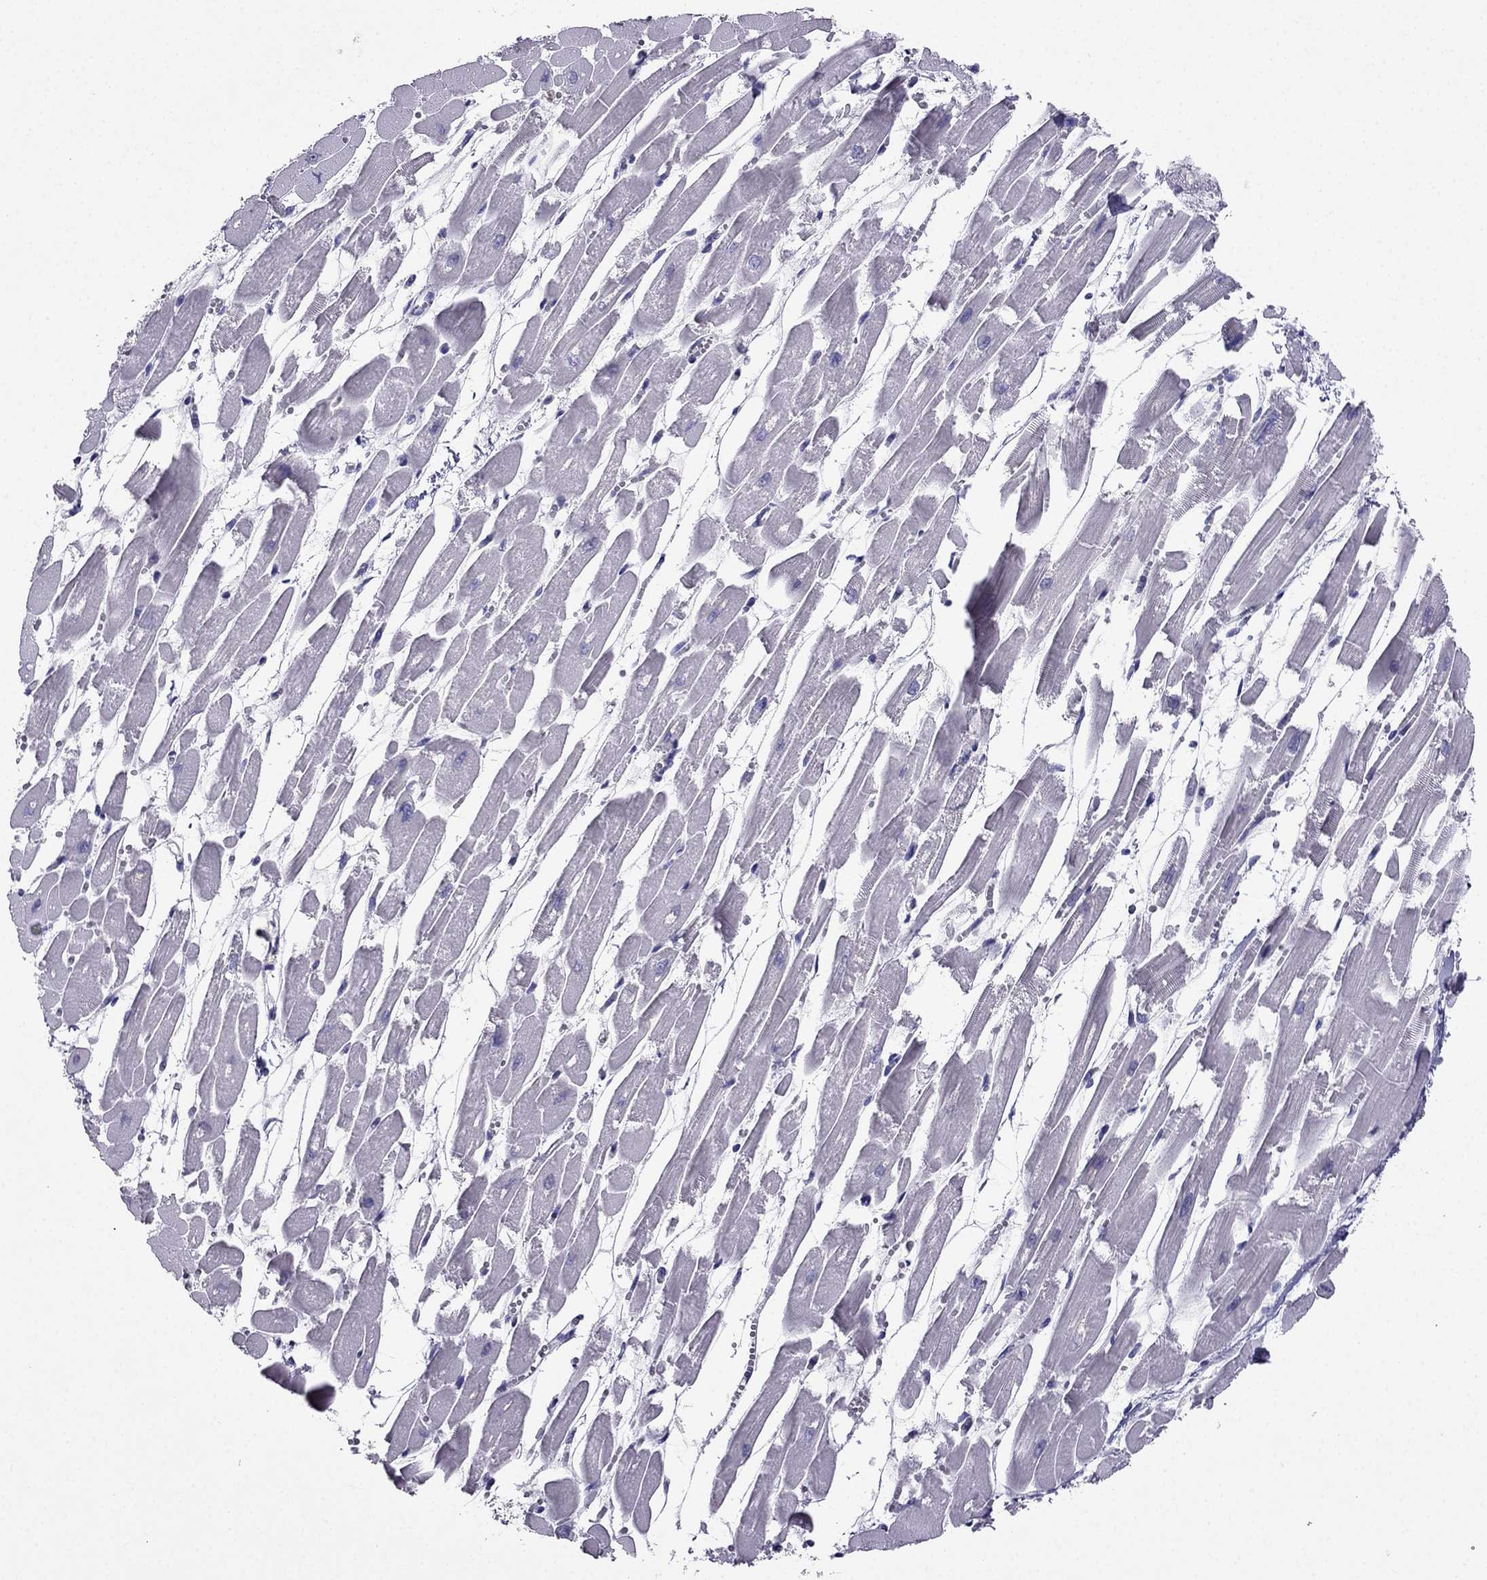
{"staining": {"intensity": "negative", "quantity": "none", "location": "none"}, "tissue": "heart muscle", "cell_type": "Cardiomyocytes", "image_type": "normal", "snomed": [{"axis": "morphology", "description": "Normal tissue, NOS"}, {"axis": "topography", "description": "Heart"}], "caption": "An immunohistochemistry histopathology image of unremarkable heart muscle is shown. There is no staining in cardiomyocytes of heart muscle.", "gene": "ARID3A", "patient": {"sex": "female", "age": 52}}